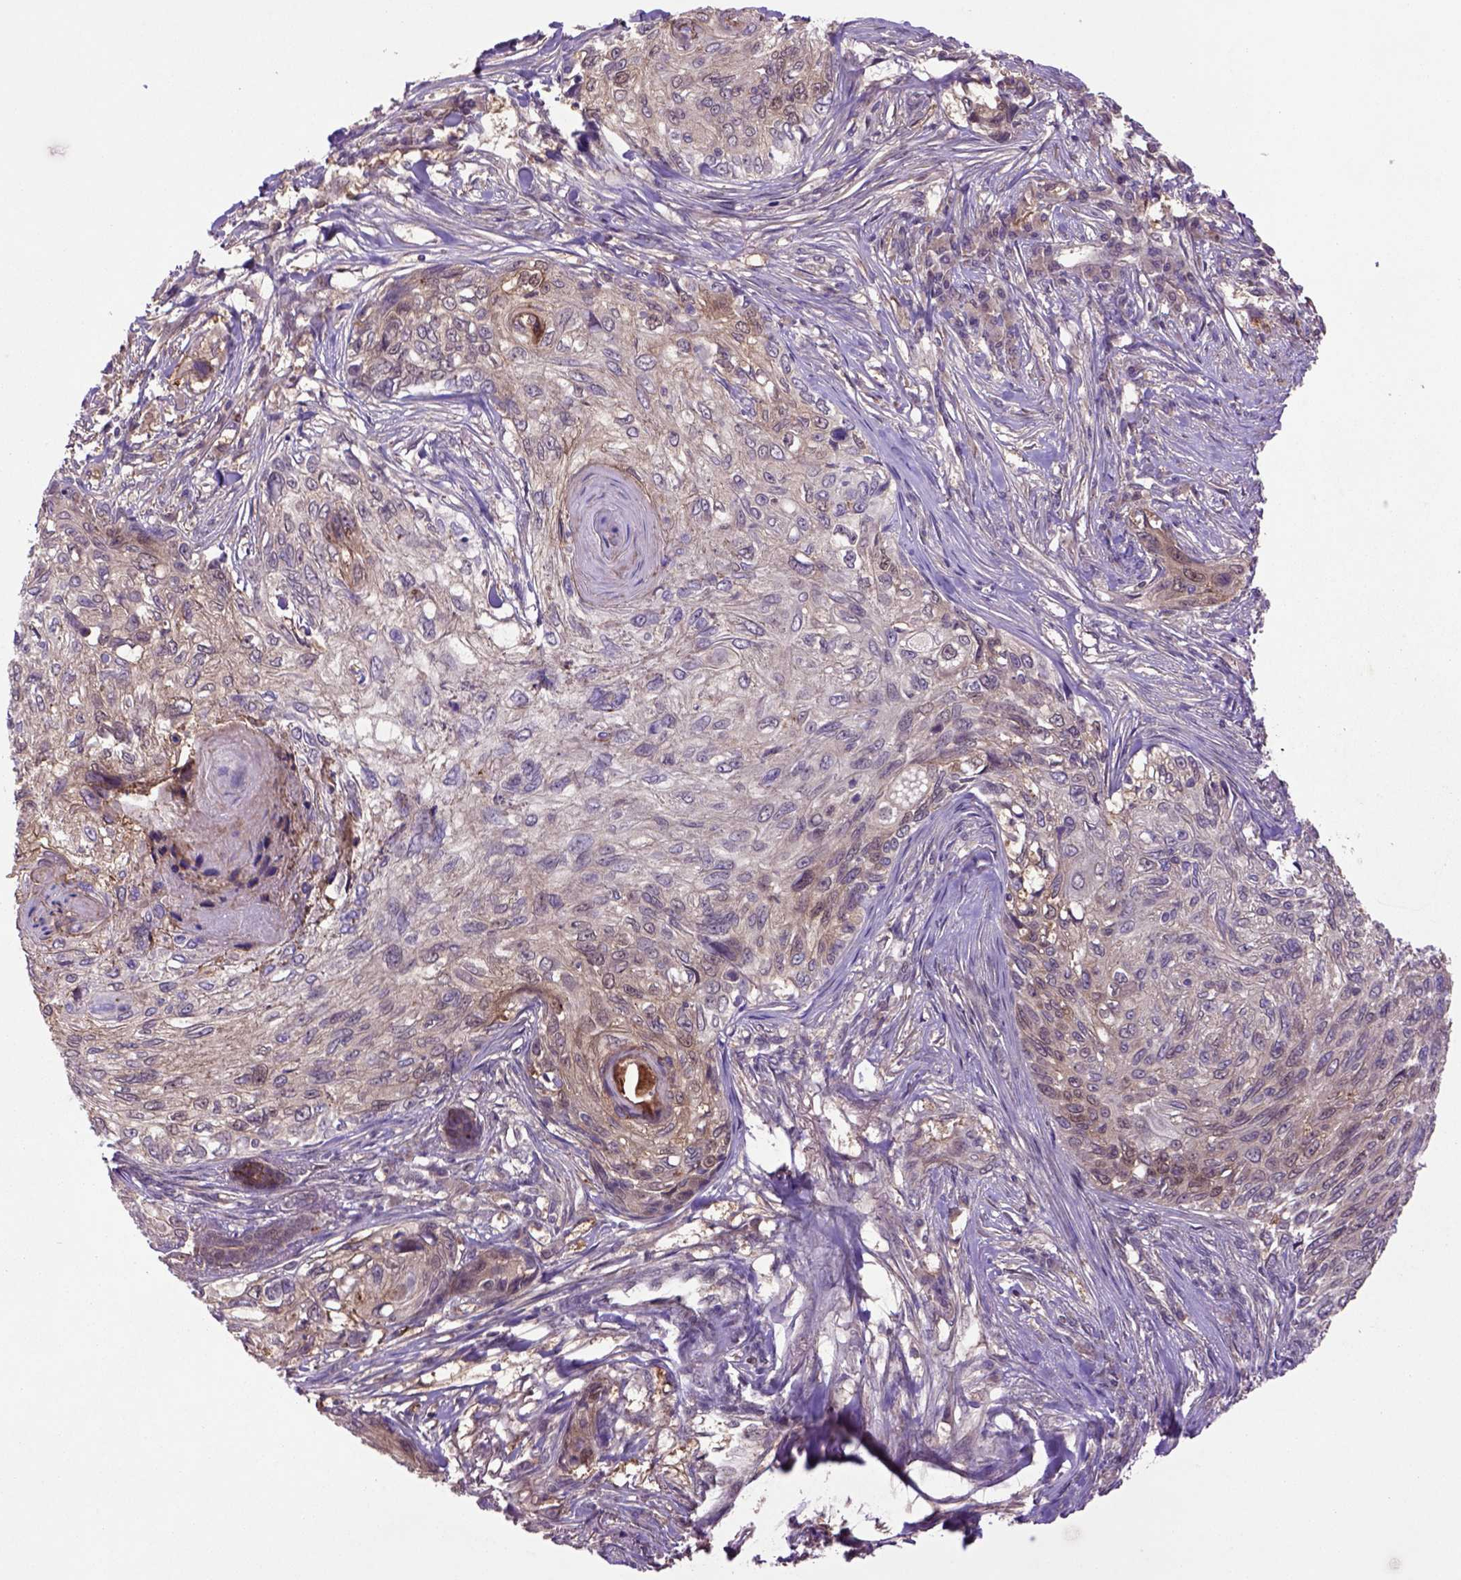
{"staining": {"intensity": "moderate", "quantity": "<25%", "location": "cytoplasmic/membranous"}, "tissue": "skin cancer", "cell_type": "Tumor cells", "image_type": "cancer", "snomed": [{"axis": "morphology", "description": "Squamous cell carcinoma, NOS"}, {"axis": "topography", "description": "Skin"}], "caption": "Immunohistochemistry of skin cancer (squamous cell carcinoma) reveals low levels of moderate cytoplasmic/membranous positivity in about <25% of tumor cells.", "gene": "HSPBP1", "patient": {"sex": "male", "age": 92}}